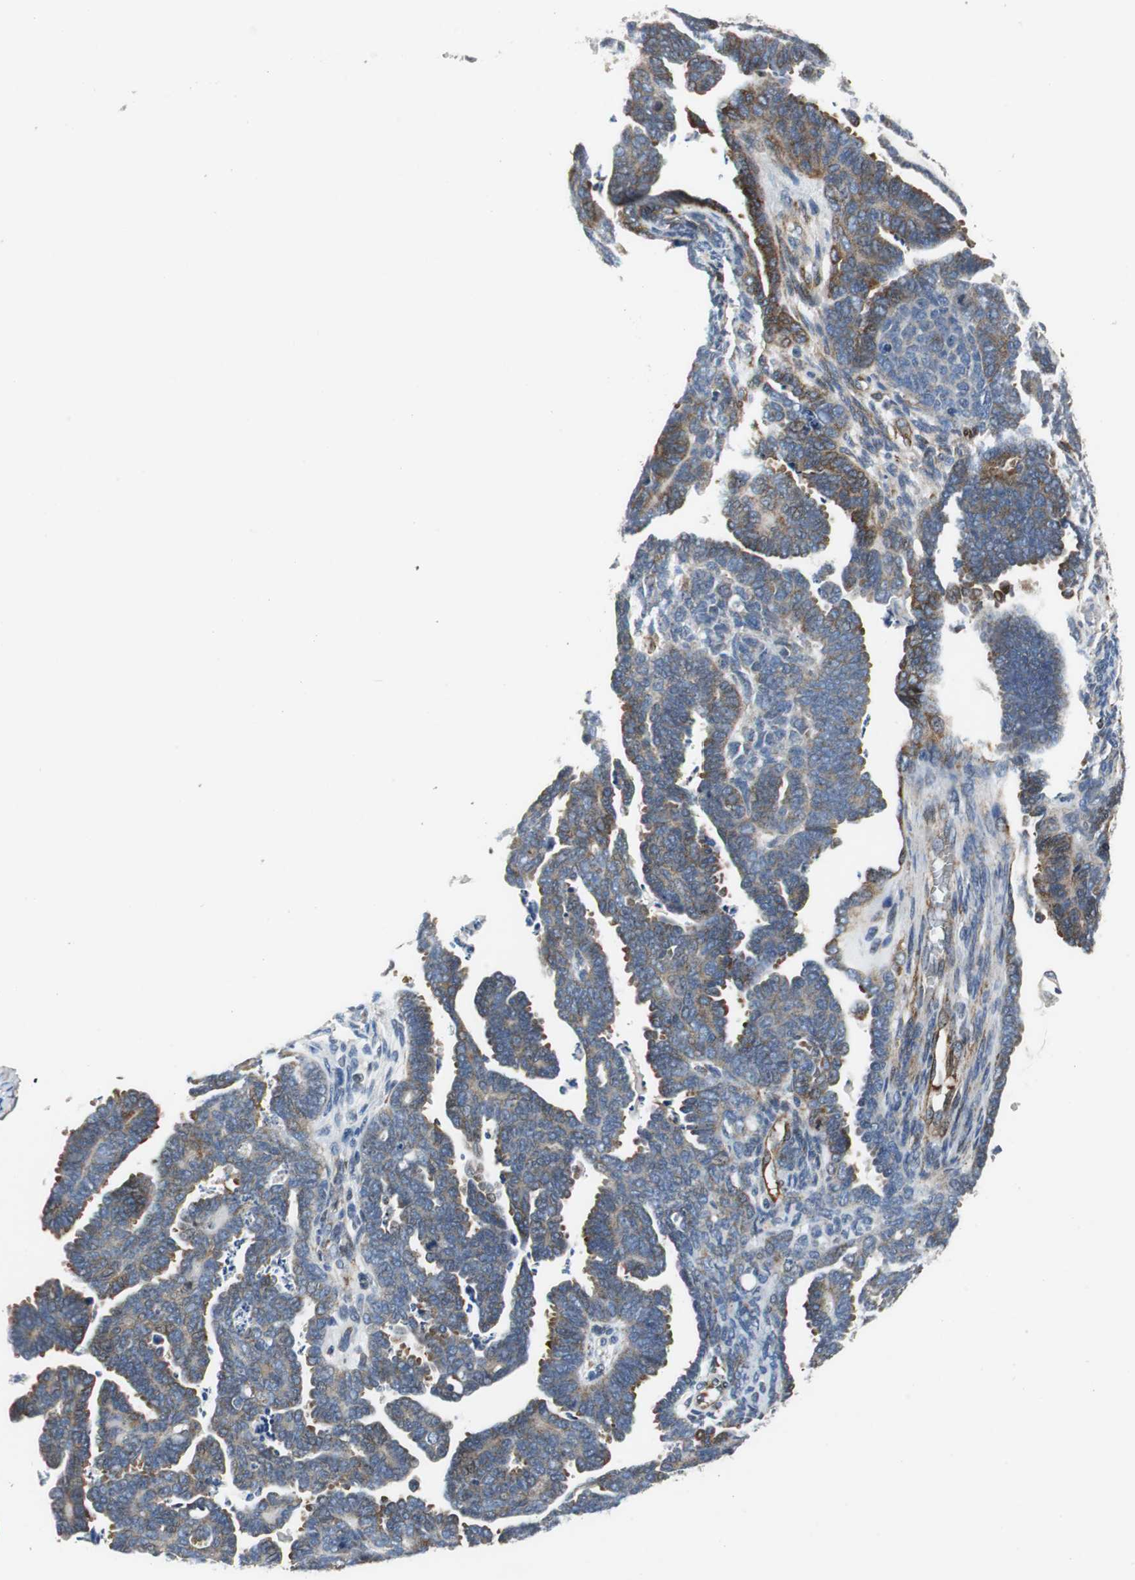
{"staining": {"intensity": "weak", "quantity": ">75%", "location": "cytoplasmic/membranous"}, "tissue": "endometrial cancer", "cell_type": "Tumor cells", "image_type": "cancer", "snomed": [{"axis": "morphology", "description": "Neoplasm, malignant, NOS"}, {"axis": "topography", "description": "Endometrium"}], "caption": "Protein expression analysis of human endometrial cancer reveals weak cytoplasmic/membranous staining in about >75% of tumor cells.", "gene": "ISCU", "patient": {"sex": "female", "age": 74}}